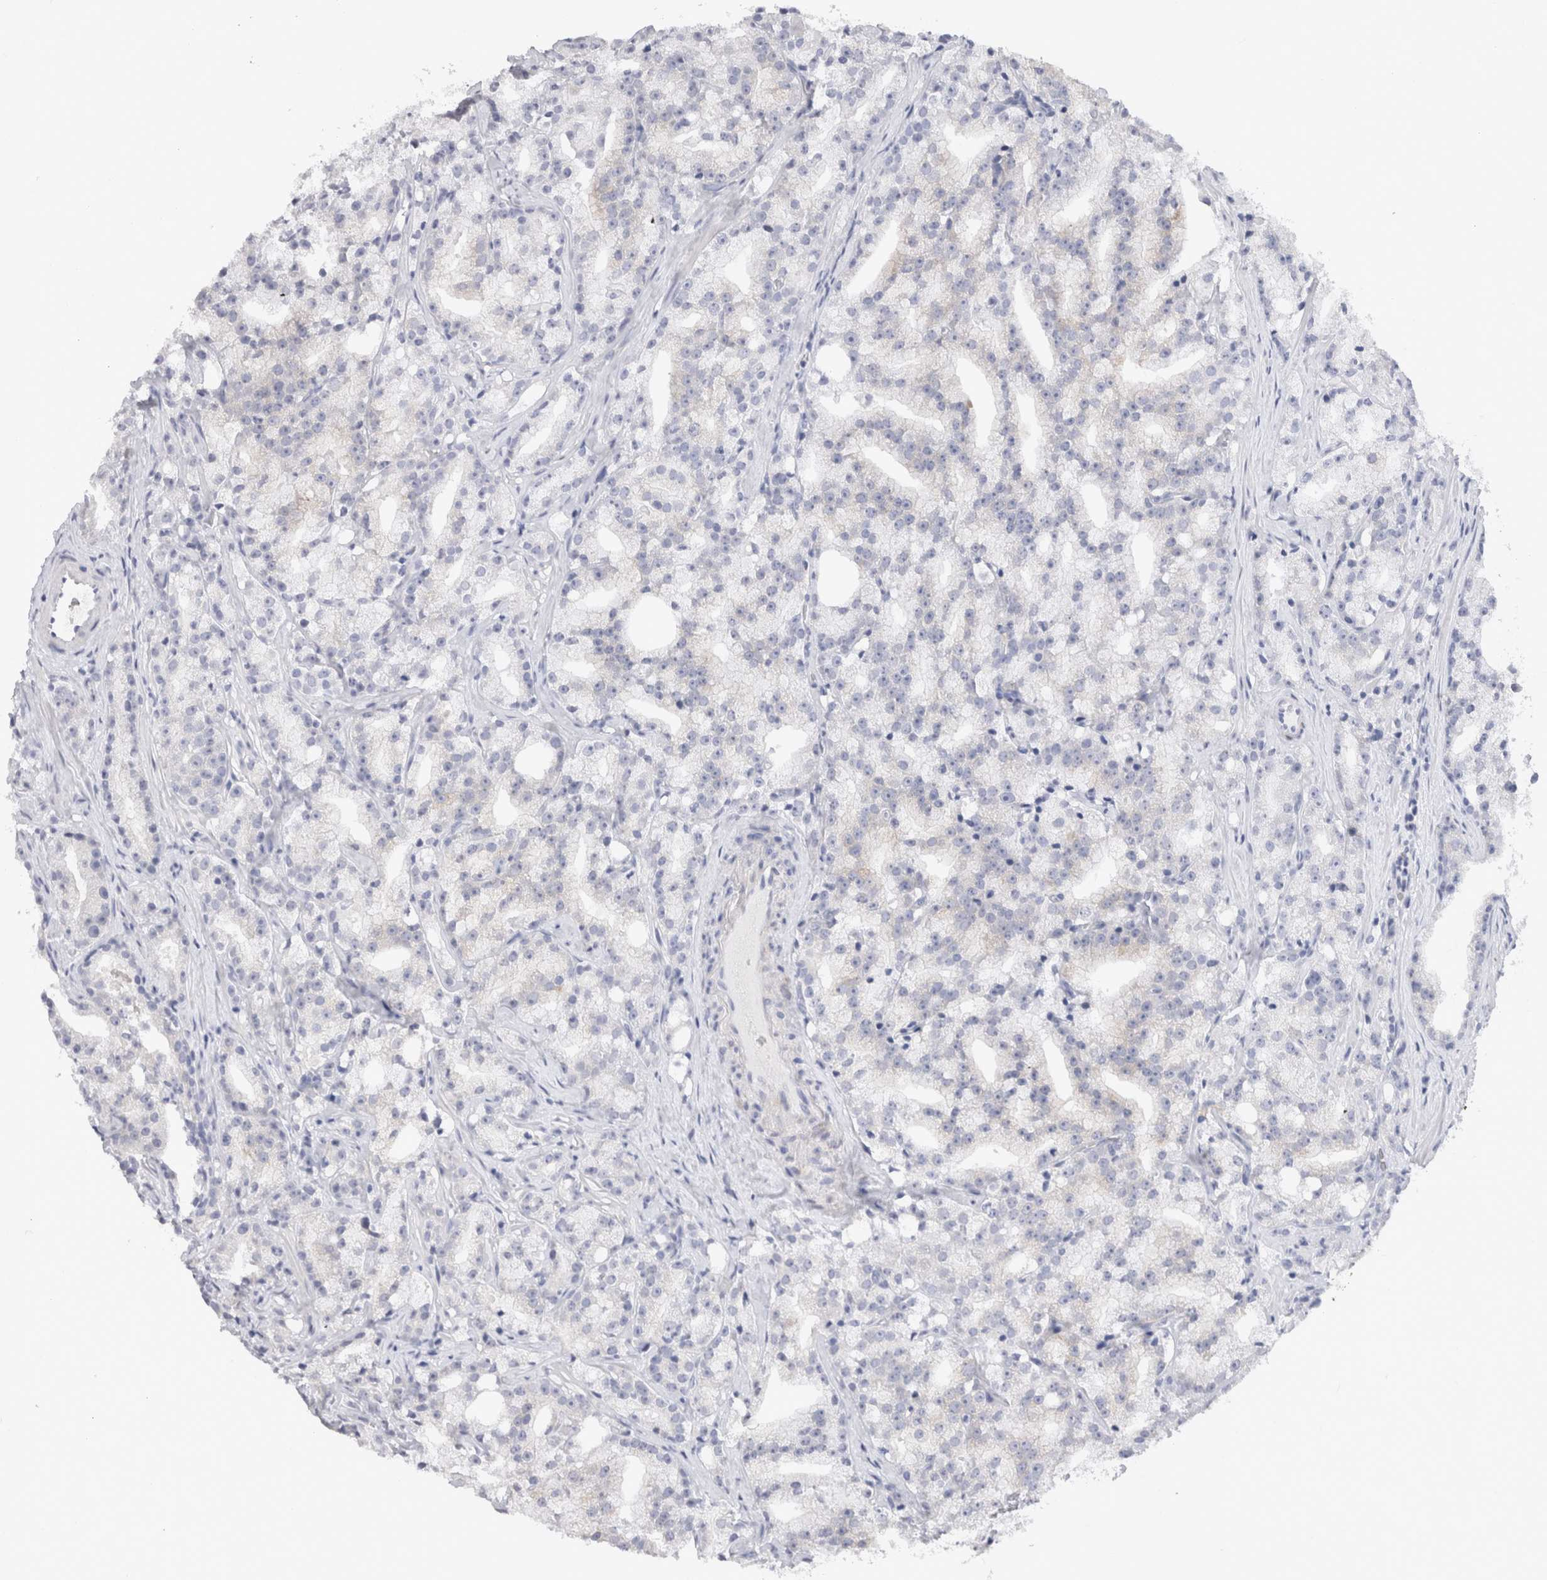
{"staining": {"intensity": "negative", "quantity": "none", "location": "none"}, "tissue": "prostate cancer", "cell_type": "Tumor cells", "image_type": "cancer", "snomed": [{"axis": "morphology", "description": "Adenocarcinoma, High grade"}, {"axis": "topography", "description": "Prostate"}], "caption": "Tumor cells are negative for protein expression in human prostate cancer (adenocarcinoma (high-grade)). The staining is performed using DAB (3,3'-diaminobenzidine) brown chromogen with nuclei counter-stained in using hematoxylin.", "gene": "C9orf50", "patient": {"sex": "male", "age": 64}}